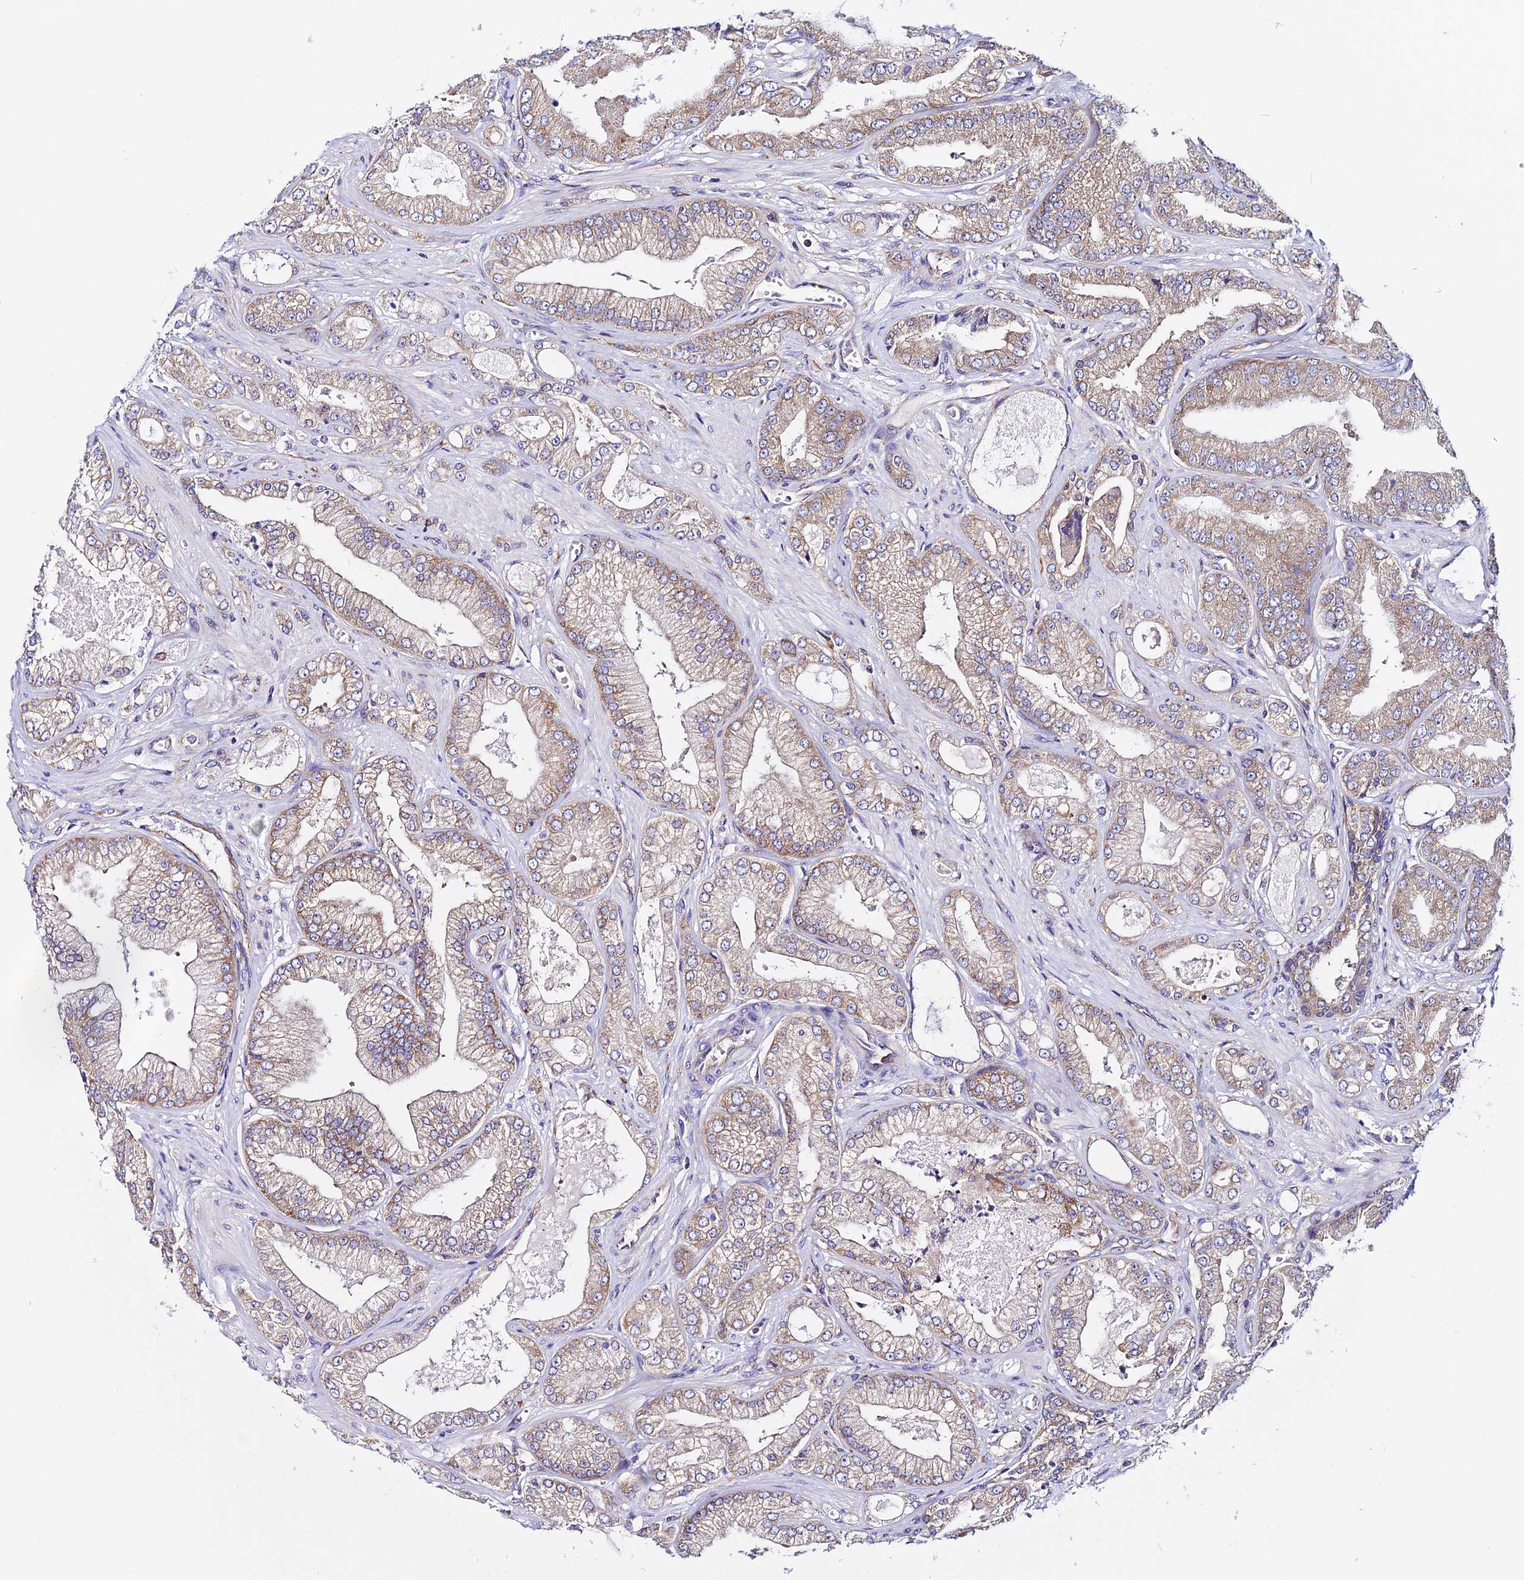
{"staining": {"intensity": "moderate", "quantity": "25%-75%", "location": "cytoplasmic/membranous"}, "tissue": "prostate cancer", "cell_type": "Tumor cells", "image_type": "cancer", "snomed": [{"axis": "morphology", "description": "Adenocarcinoma, Low grade"}, {"axis": "topography", "description": "Prostate"}], "caption": "The immunohistochemical stain labels moderate cytoplasmic/membranous staining in tumor cells of prostate adenocarcinoma (low-grade) tissue.", "gene": "EEF1G", "patient": {"sex": "male", "age": 55}}